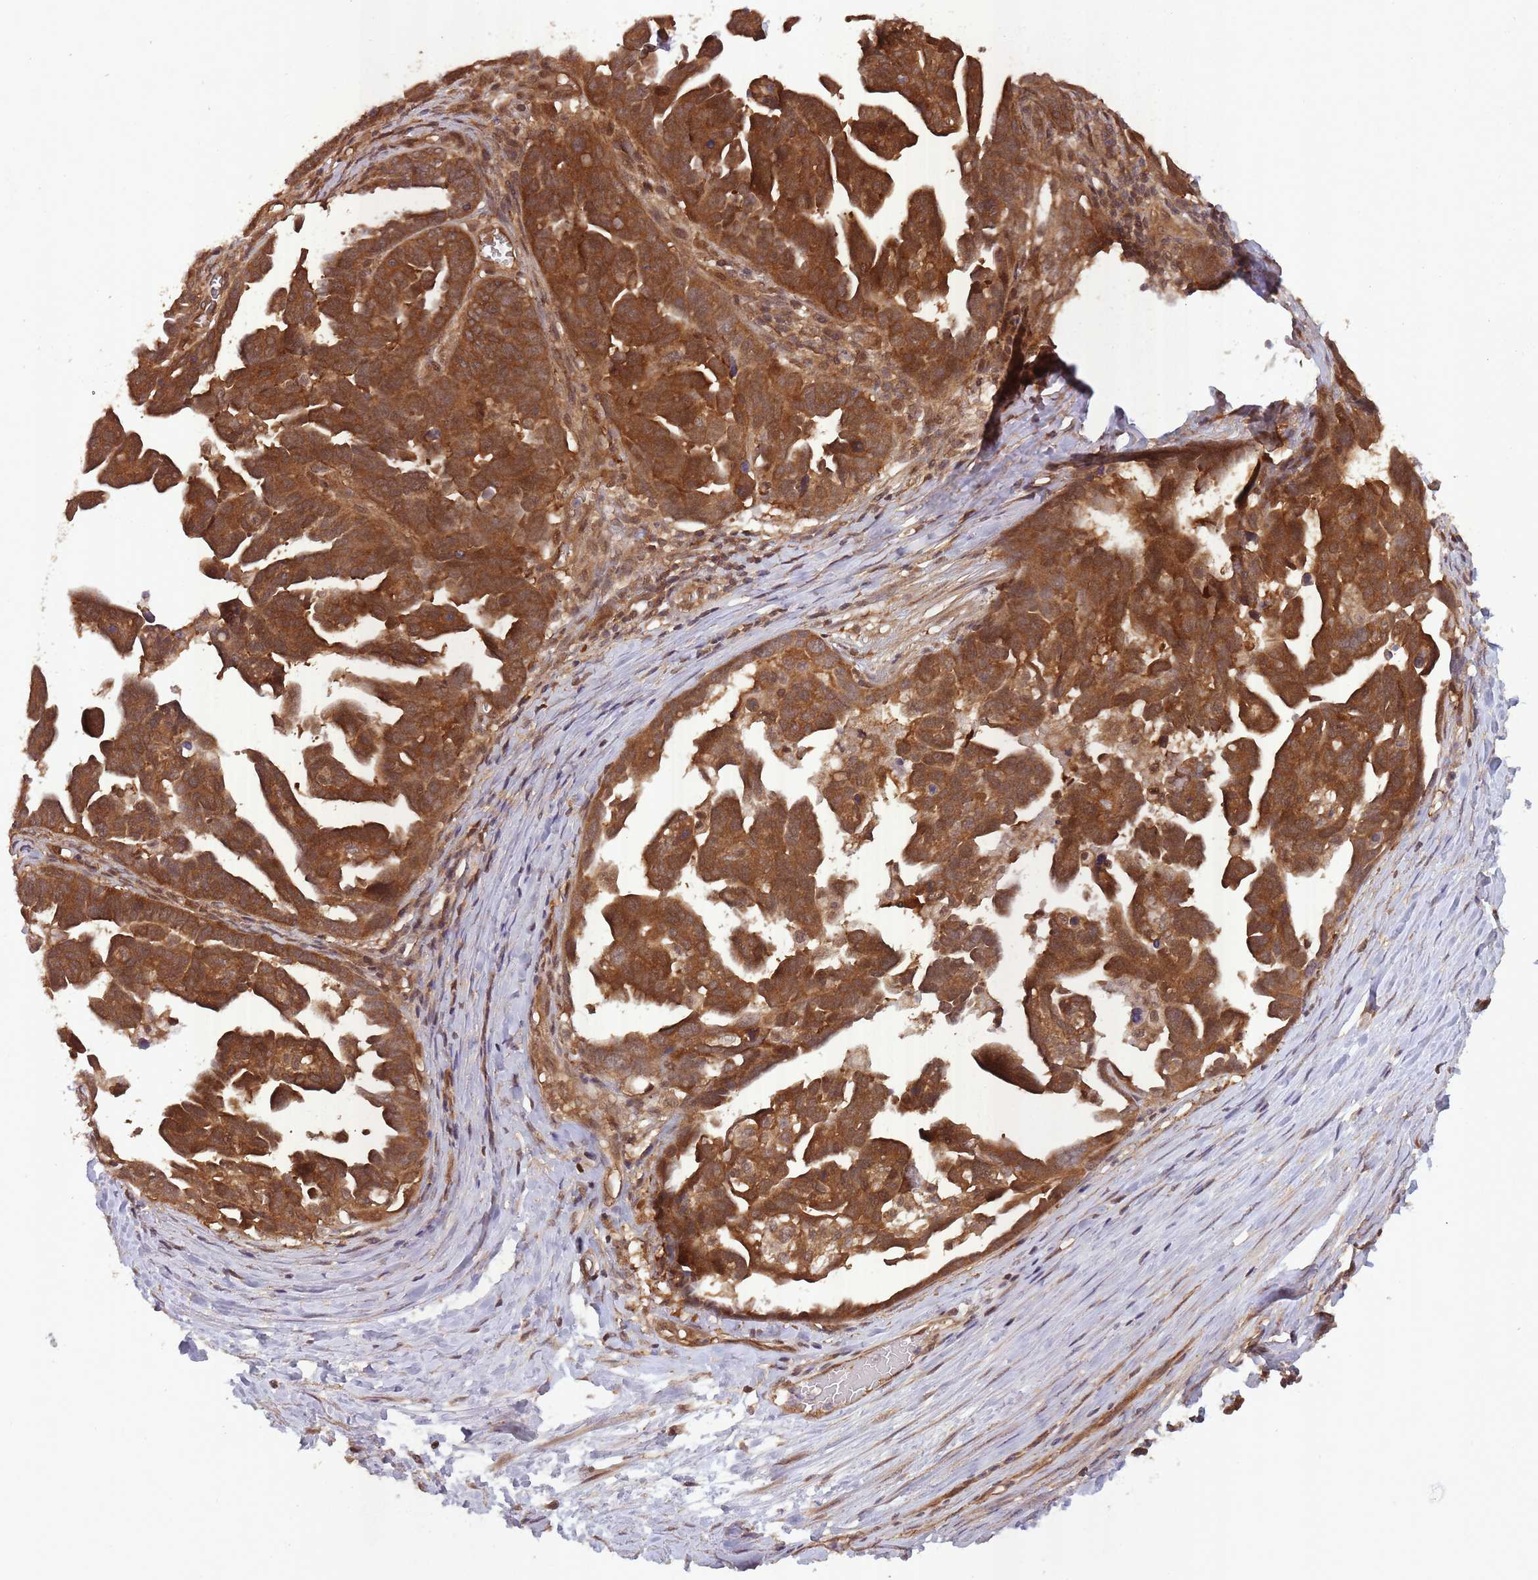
{"staining": {"intensity": "strong", "quantity": ">75%", "location": "cytoplasmic/membranous"}, "tissue": "ovarian cancer", "cell_type": "Tumor cells", "image_type": "cancer", "snomed": [{"axis": "morphology", "description": "Cystadenocarcinoma, serous, NOS"}, {"axis": "topography", "description": "Ovary"}], "caption": "An immunohistochemistry photomicrograph of neoplastic tissue is shown. Protein staining in brown shows strong cytoplasmic/membranous positivity in ovarian cancer (serous cystadenocarcinoma) within tumor cells. (DAB (3,3'-diaminobenzidine) IHC, brown staining for protein, blue staining for nuclei).", "gene": "PPP6R3", "patient": {"sex": "female", "age": 54}}